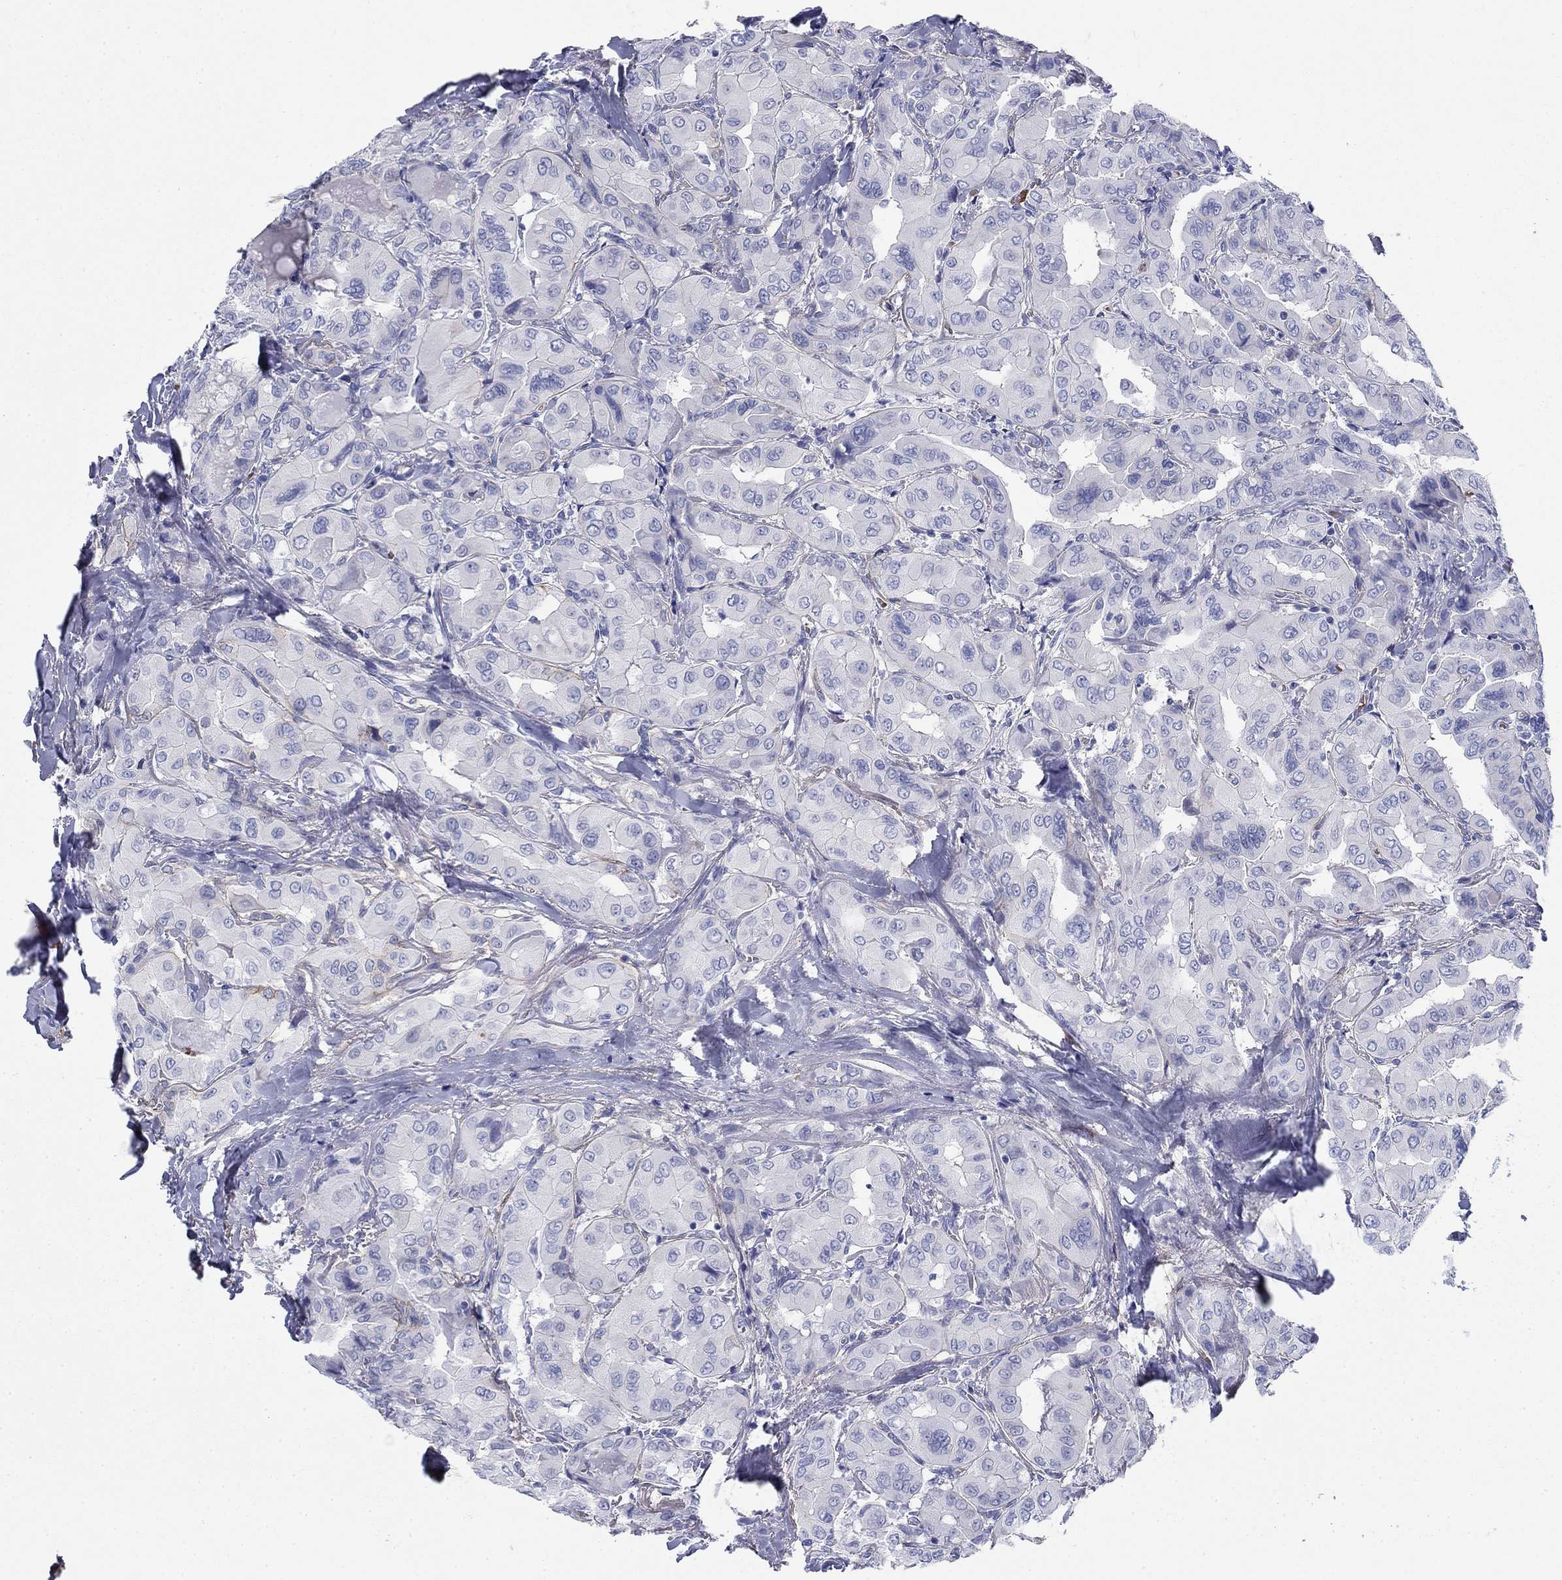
{"staining": {"intensity": "negative", "quantity": "none", "location": "none"}, "tissue": "thyroid cancer", "cell_type": "Tumor cells", "image_type": "cancer", "snomed": [{"axis": "morphology", "description": "Normal tissue, NOS"}, {"axis": "morphology", "description": "Papillary adenocarcinoma, NOS"}, {"axis": "topography", "description": "Thyroid gland"}], "caption": "Tumor cells are negative for protein expression in human thyroid cancer (papillary adenocarcinoma). (Stains: DAB immunohistochemistry (IHC) with hematoxylin counter stain, Microscopy: brightfield microscopy at high magnification).", "gene": "GPC1", "patient": {"sex": "female", "age": 66}}